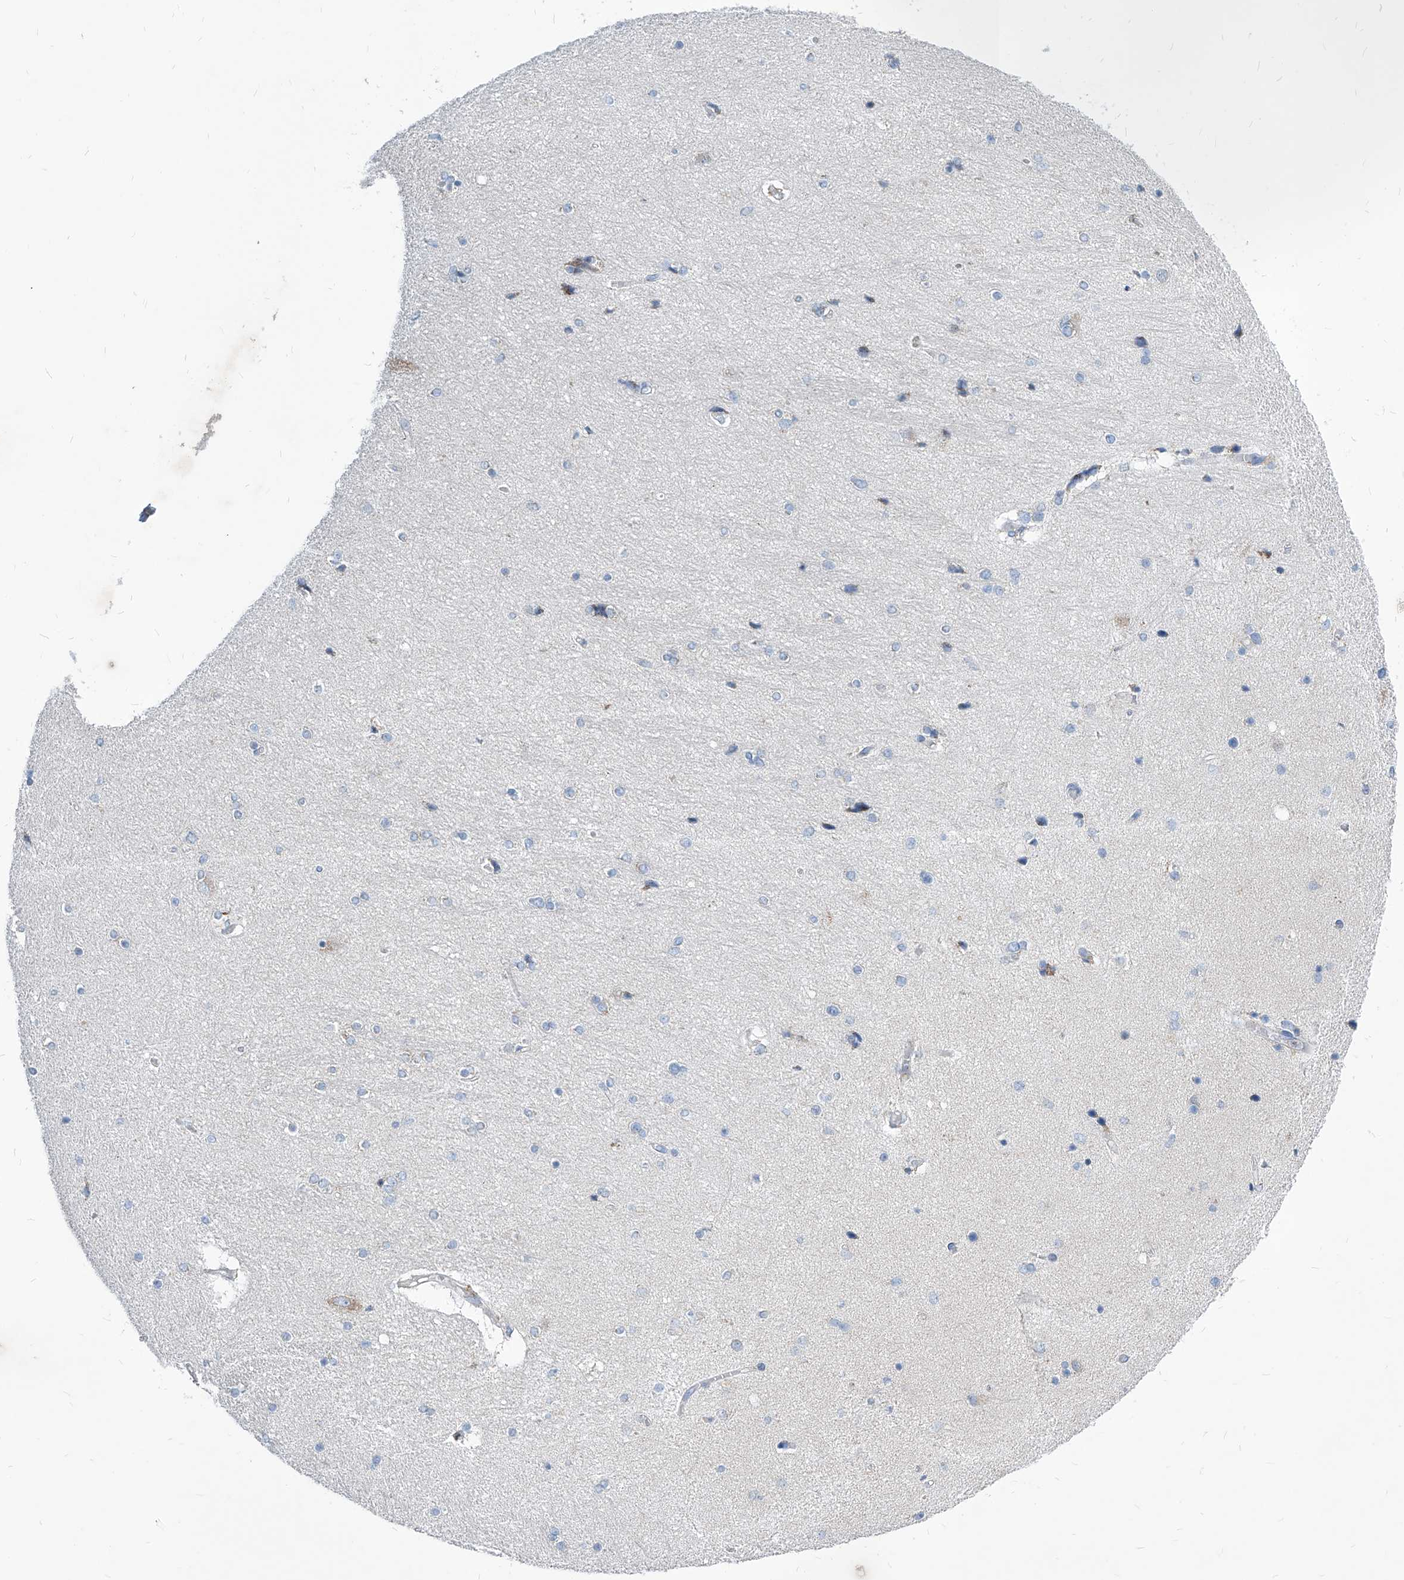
{"staining": {"intensity": "negative", "quantity": "none", "location": "none"}, "tissue": "hippocampus", "cell_type": "Glial cells", "image_type": "normal", "snomed": [{"axis": "morphology", "description": "Normal tissue, NOS"}, {"axis": "topography", "description": "Hippocampus"}], "caption": "Immunohistochemistry micrograph of normal human hippocampus stained for a protein (brown), which displays no staining in glial cells.", "gene": "AGPS", "patient": {"sex": "female", "age": 54}}